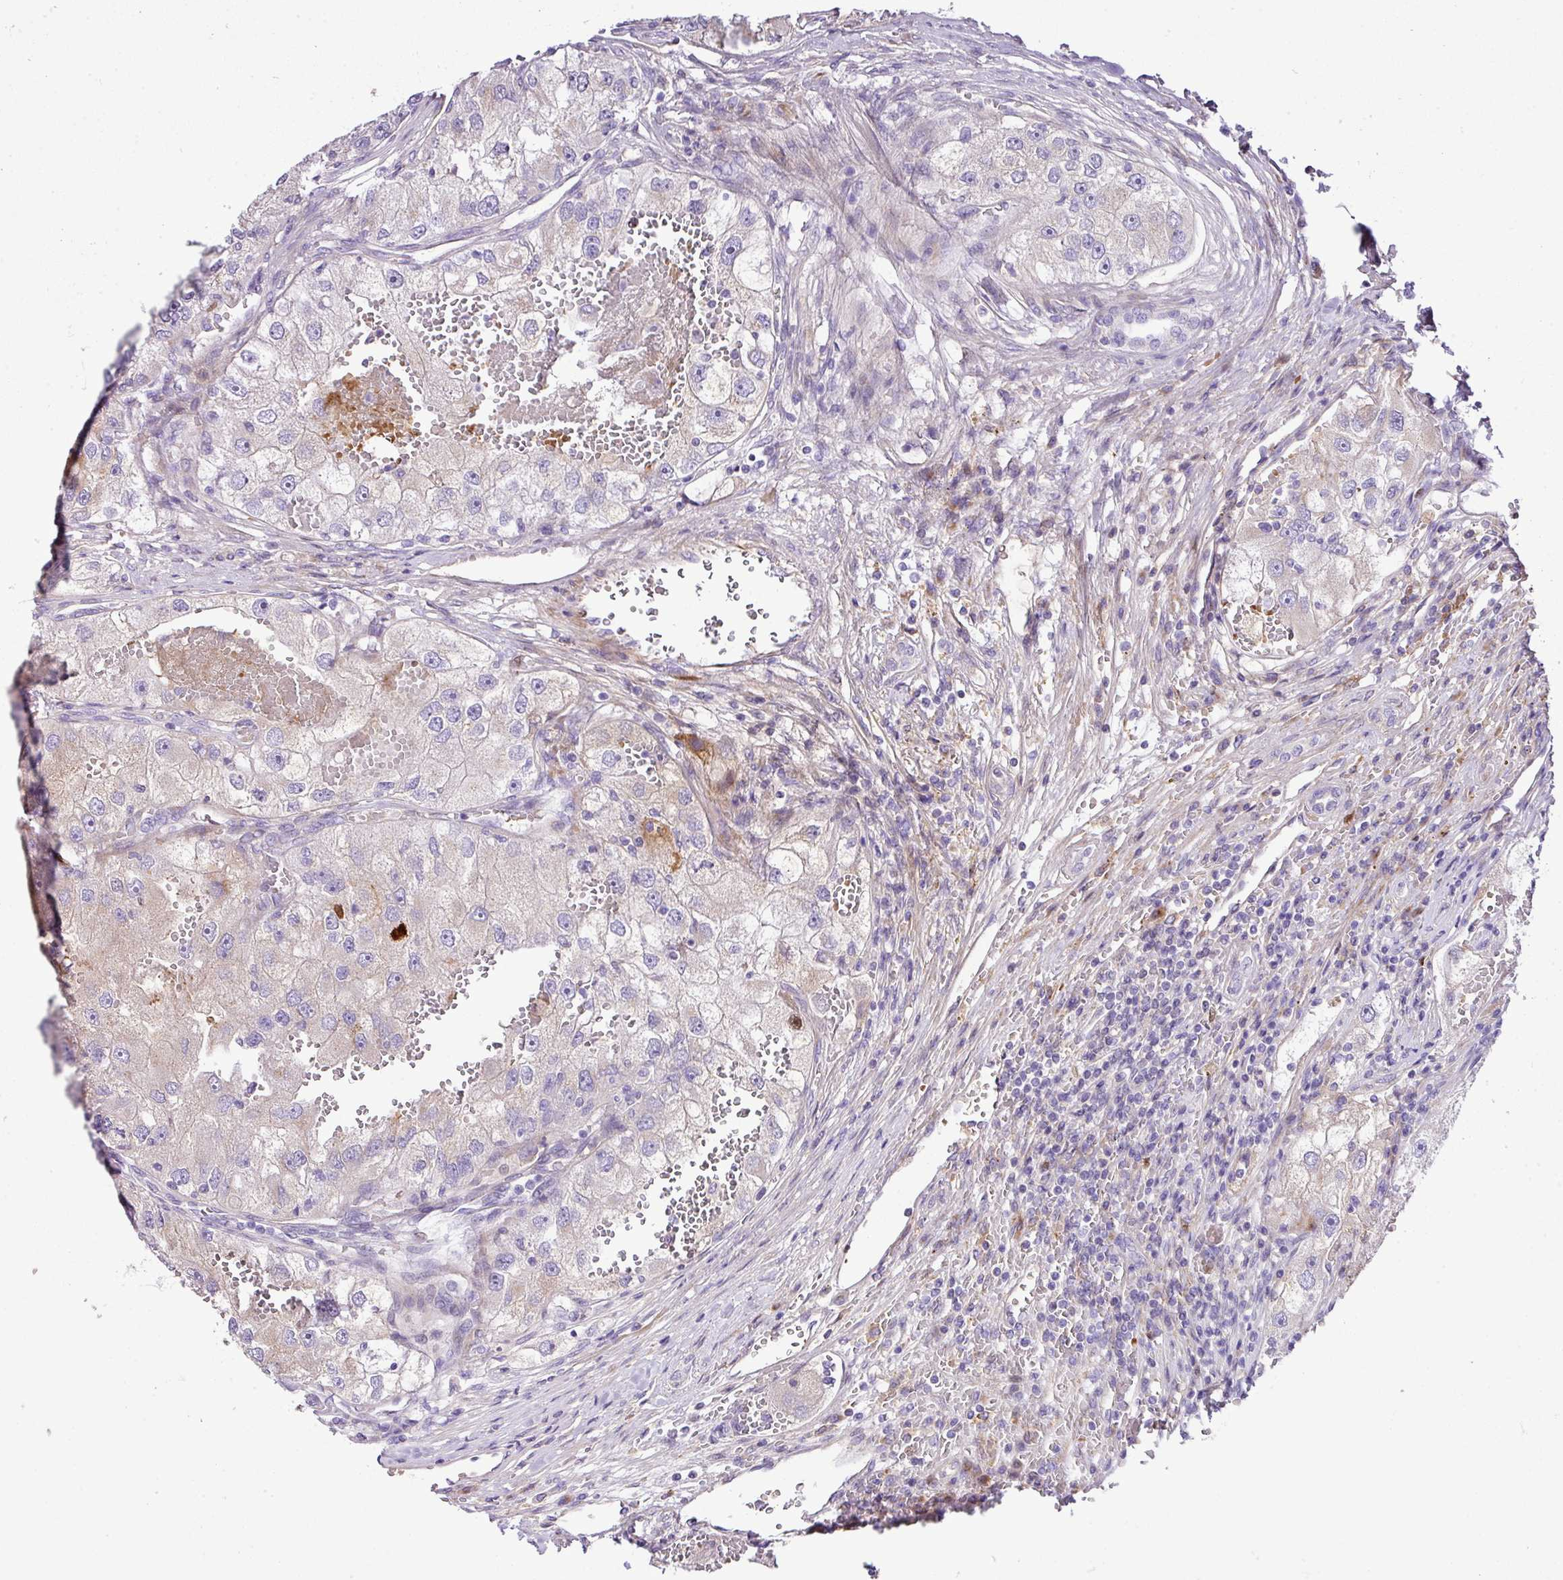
{"staining": {"intensity": "negative", "quantity": "none", "location": "none"}, "tissue": "renal cancer", "cell_type": "Tumor cells", "image_type": "cancer", "snomed": [{"axis": "morphology", "description": "Adenocarcinoma, NOS"}, {"axis": "topography", "description": "Kidney"}], "caption": "IHC histopathology image of neoplastic tissue: adenocarcinoma (renal) stained with DAB (3,3'-diaminobenzidine) displays no significant protein staining in tumor cells. (Stains: DAB (3,3'-diaminobenzidine) immunohistochemistry (IHC) with hematoxylin counter stain, Microscopy: brightfield microscopy at high magnification).", "gene": "CTXN2", "patient": {"sex": "male", "age": 63}}